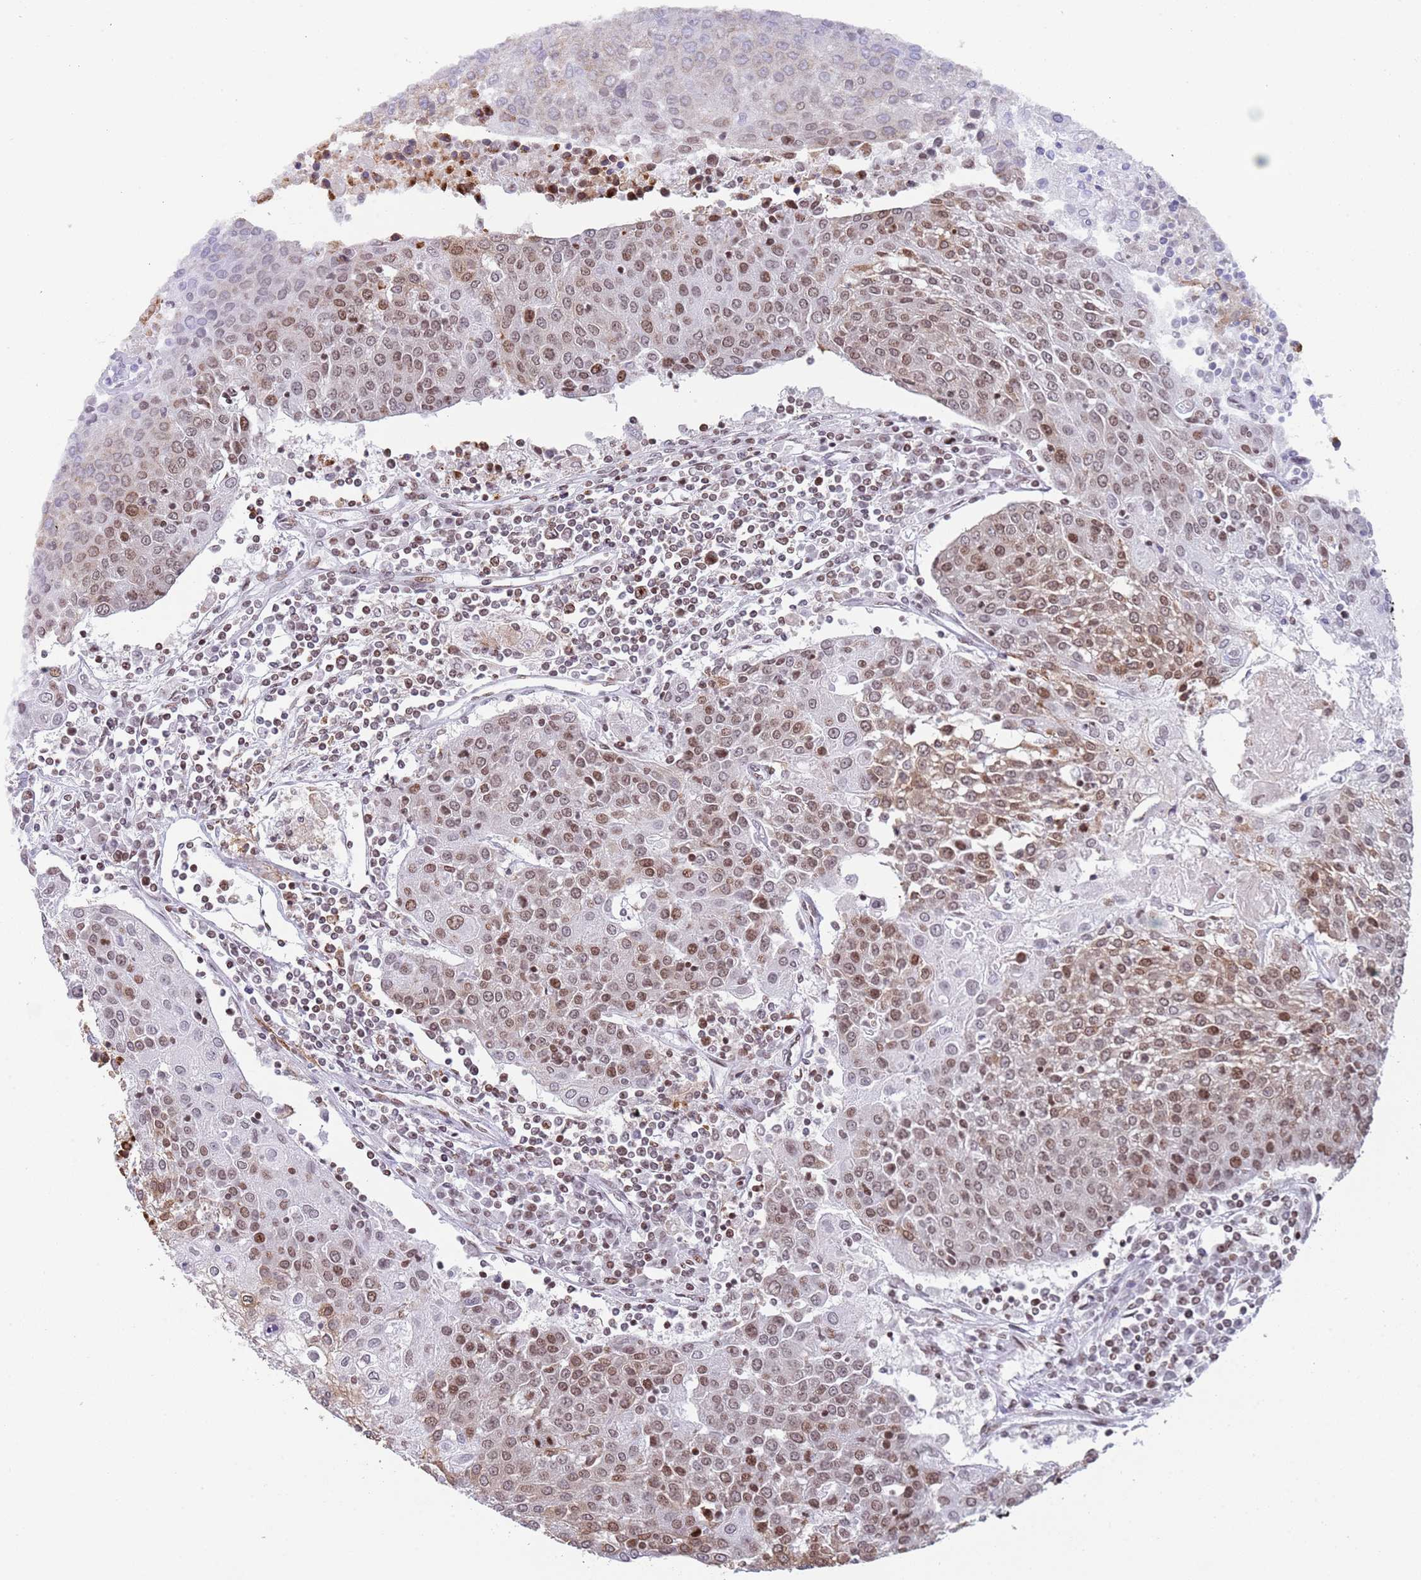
{"staining": {"intensity": "moderate", "quantity": "25%-75%", "location": "nuclear"}, "tissue": "urothelial cancer", "cell_type": "Tumor cells", "image_type": "cancer", "snomed": [{"axis": "morphology", "description": "Urothelial carcinoma, High grade"}, {"axis": "topography", "description": "Urinary bladder"}], "caption": "Immunohistochemistry histopathology image of human urothelial cancer stained for a protein (brown), which reveals medium levels of moderate nuclear positivity in approximately 25%-75% of tumor cells.", "gene": "HDAC8", "patient": {"sex": "female", "age": 85}}